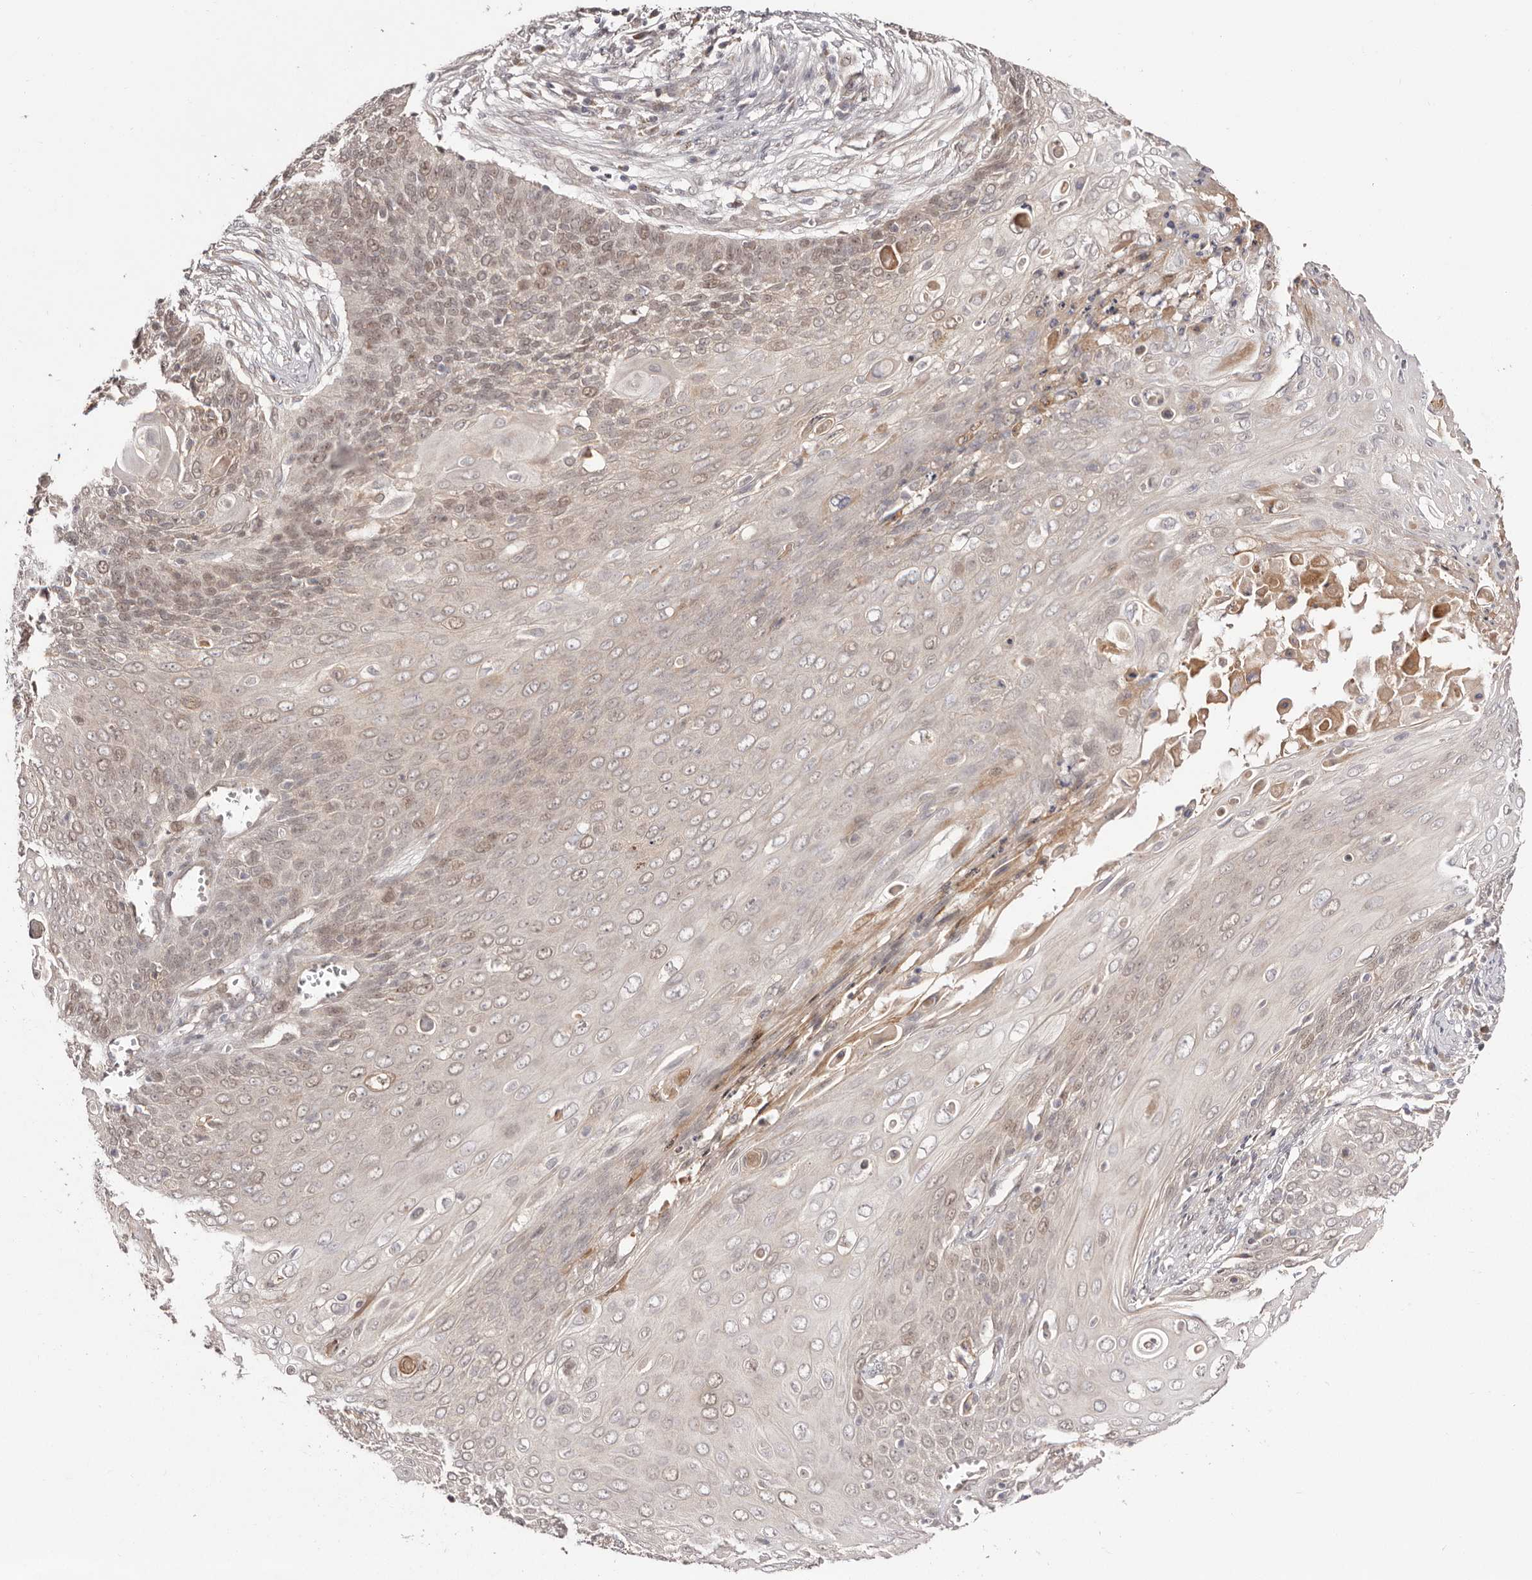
{"staining": {"intensity": "weak", "quantity": "<25%", "location": "nuclear"}, "tissue": "cervical cancer", "cell_type": "Tumor cells", "image_type": "cancer", "snomed": [{"axis": "morphology", "description": "Squamous cell carcinoma, NOS"}, {"axis": "topography", "description": "Cervix"}], "caption": "DAB immunohistochemical staining of human cervical cancer (squamous cell carcinoma) exhibits no significant staining in tumor cells.", "gene": "EGR3", "patient": {"sex": "female", "age": 39}}